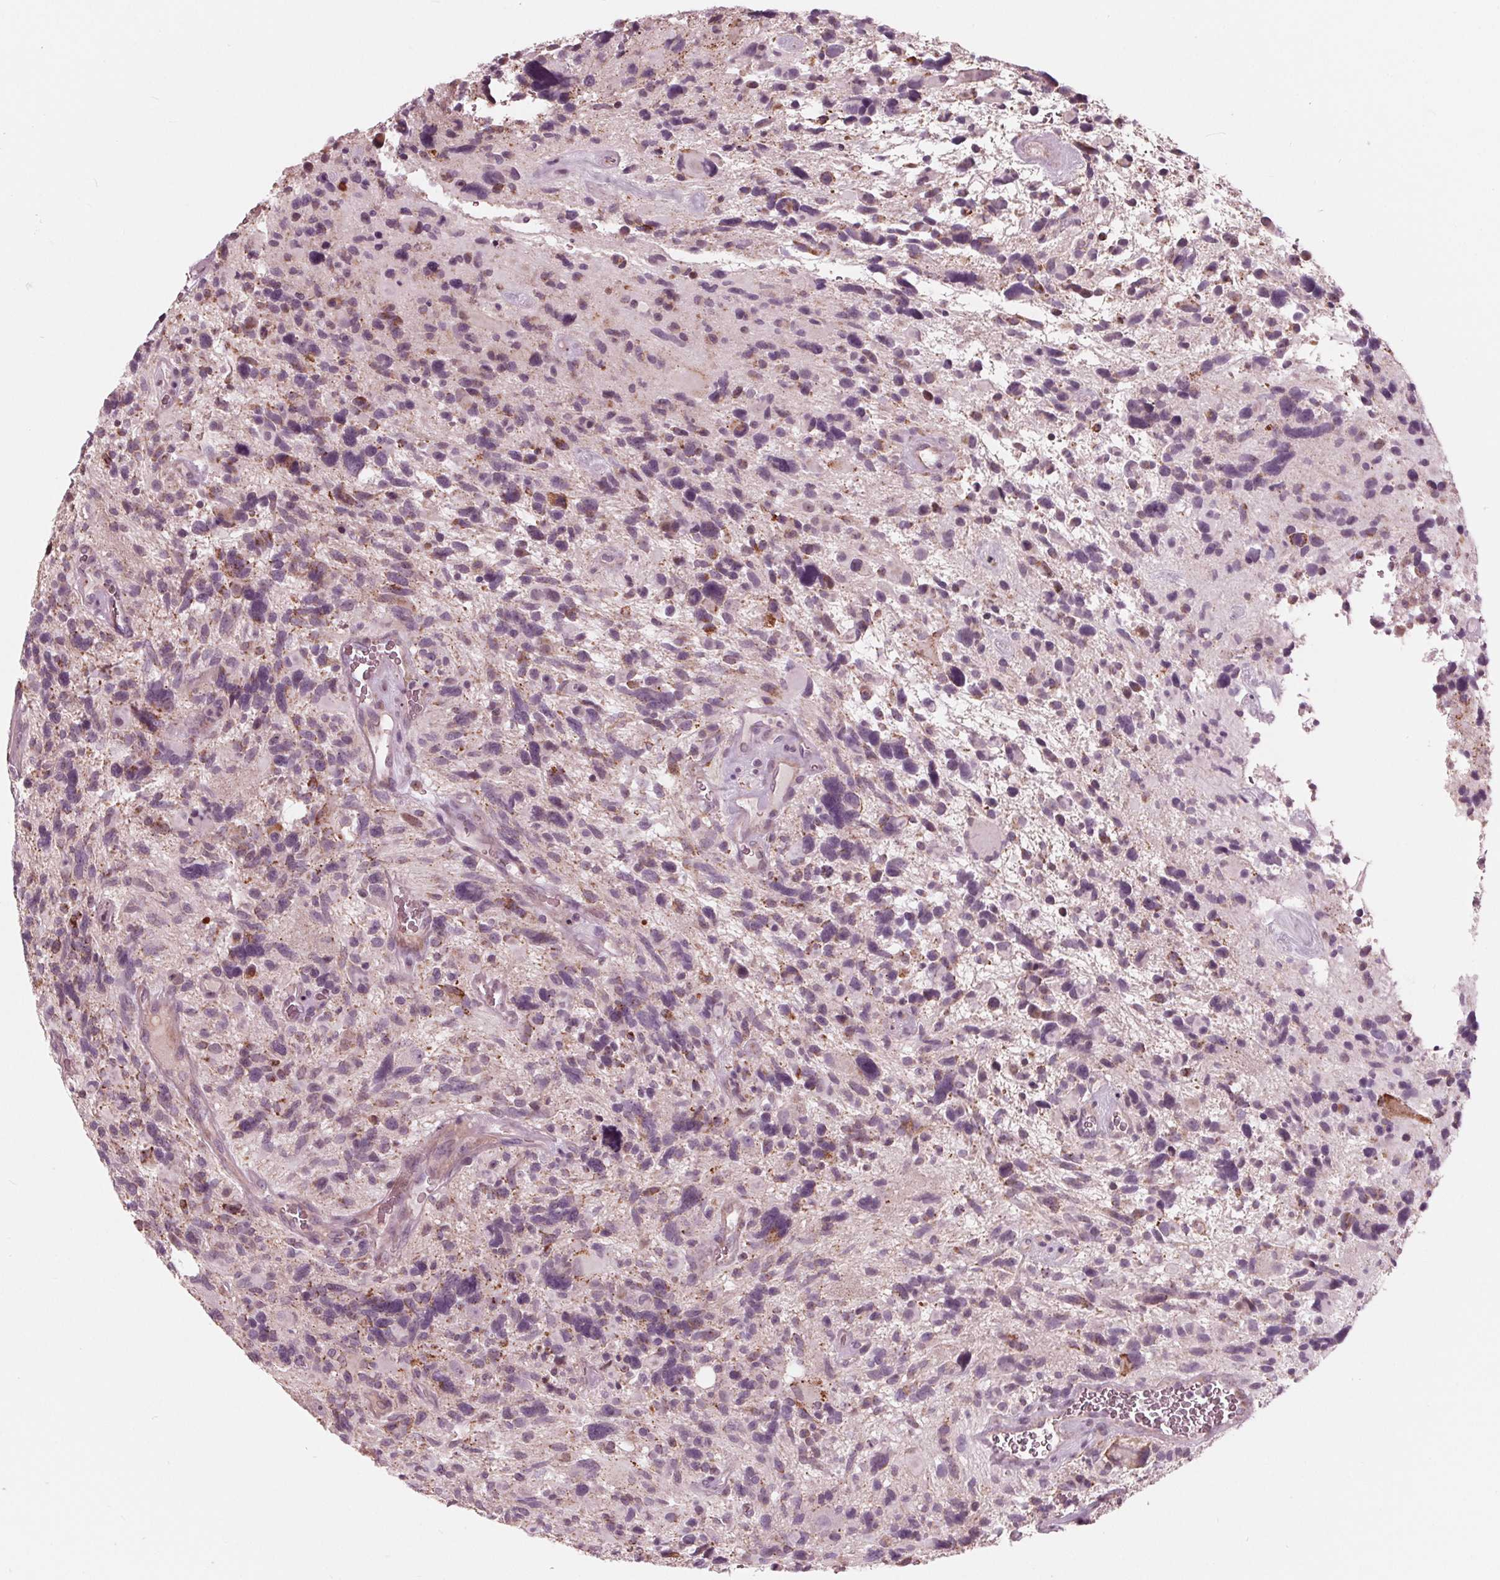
{"staining": {"intensity": "weak", "quantity": "<25%", "location": "cytoplasmic/membranous"}, "tissue": "glioma", "cell_type": "Tumor cells", "image_type": "cancer", "snomed": [{"axis": "morphology", "description": "Glioma, malignant, High grade"}, {"axis": "topography", "description": "Brain"}], "caption": "Immunohistochemical staining of malignant glioma (high-grade) displays no significant staining in tumor cells.", "gene": "DCAF4L2", "patient": {"sex": "male", "age": 49}}